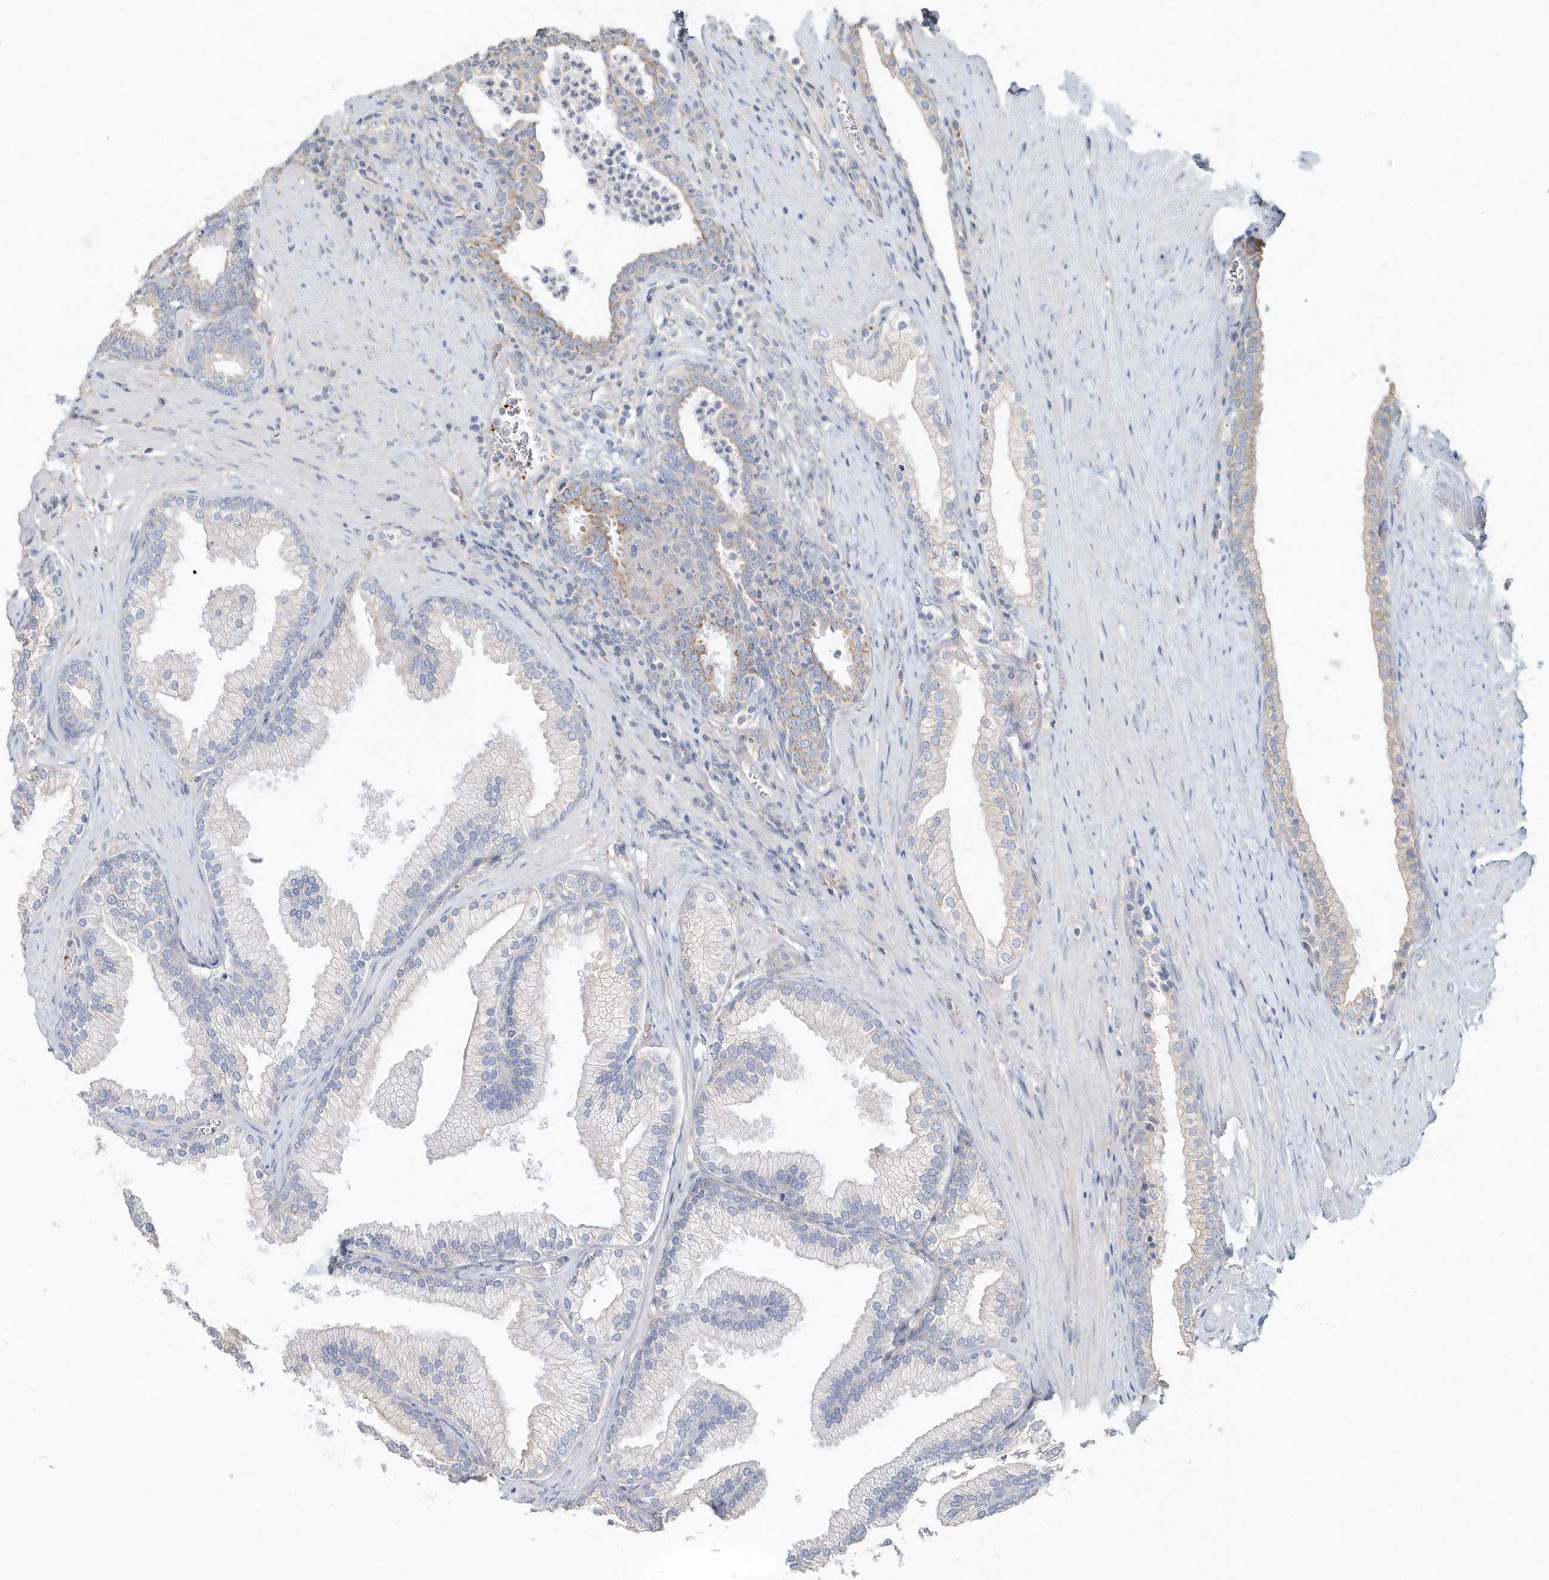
{"staining": {"intensity": "weak", "quantity": "<25%", "location": "cytoplasmic/membranous"}, "tissue": "prostate", "cell_type": "Glandular cells", "image_type": "normal", "snomed": [{"axis": "morphology", "description": "Normal tissue, NOS"}, {"axis": "topography", "description": "Prostate"}], "caption": "Immunohistochemistry (IHC) micrograph of unremarkable prostate stained for a protein (brown), which exhibits no expression in glandular cells.", "gene": "MMRN1", "patient": {"sex": "male", "age": 76}}